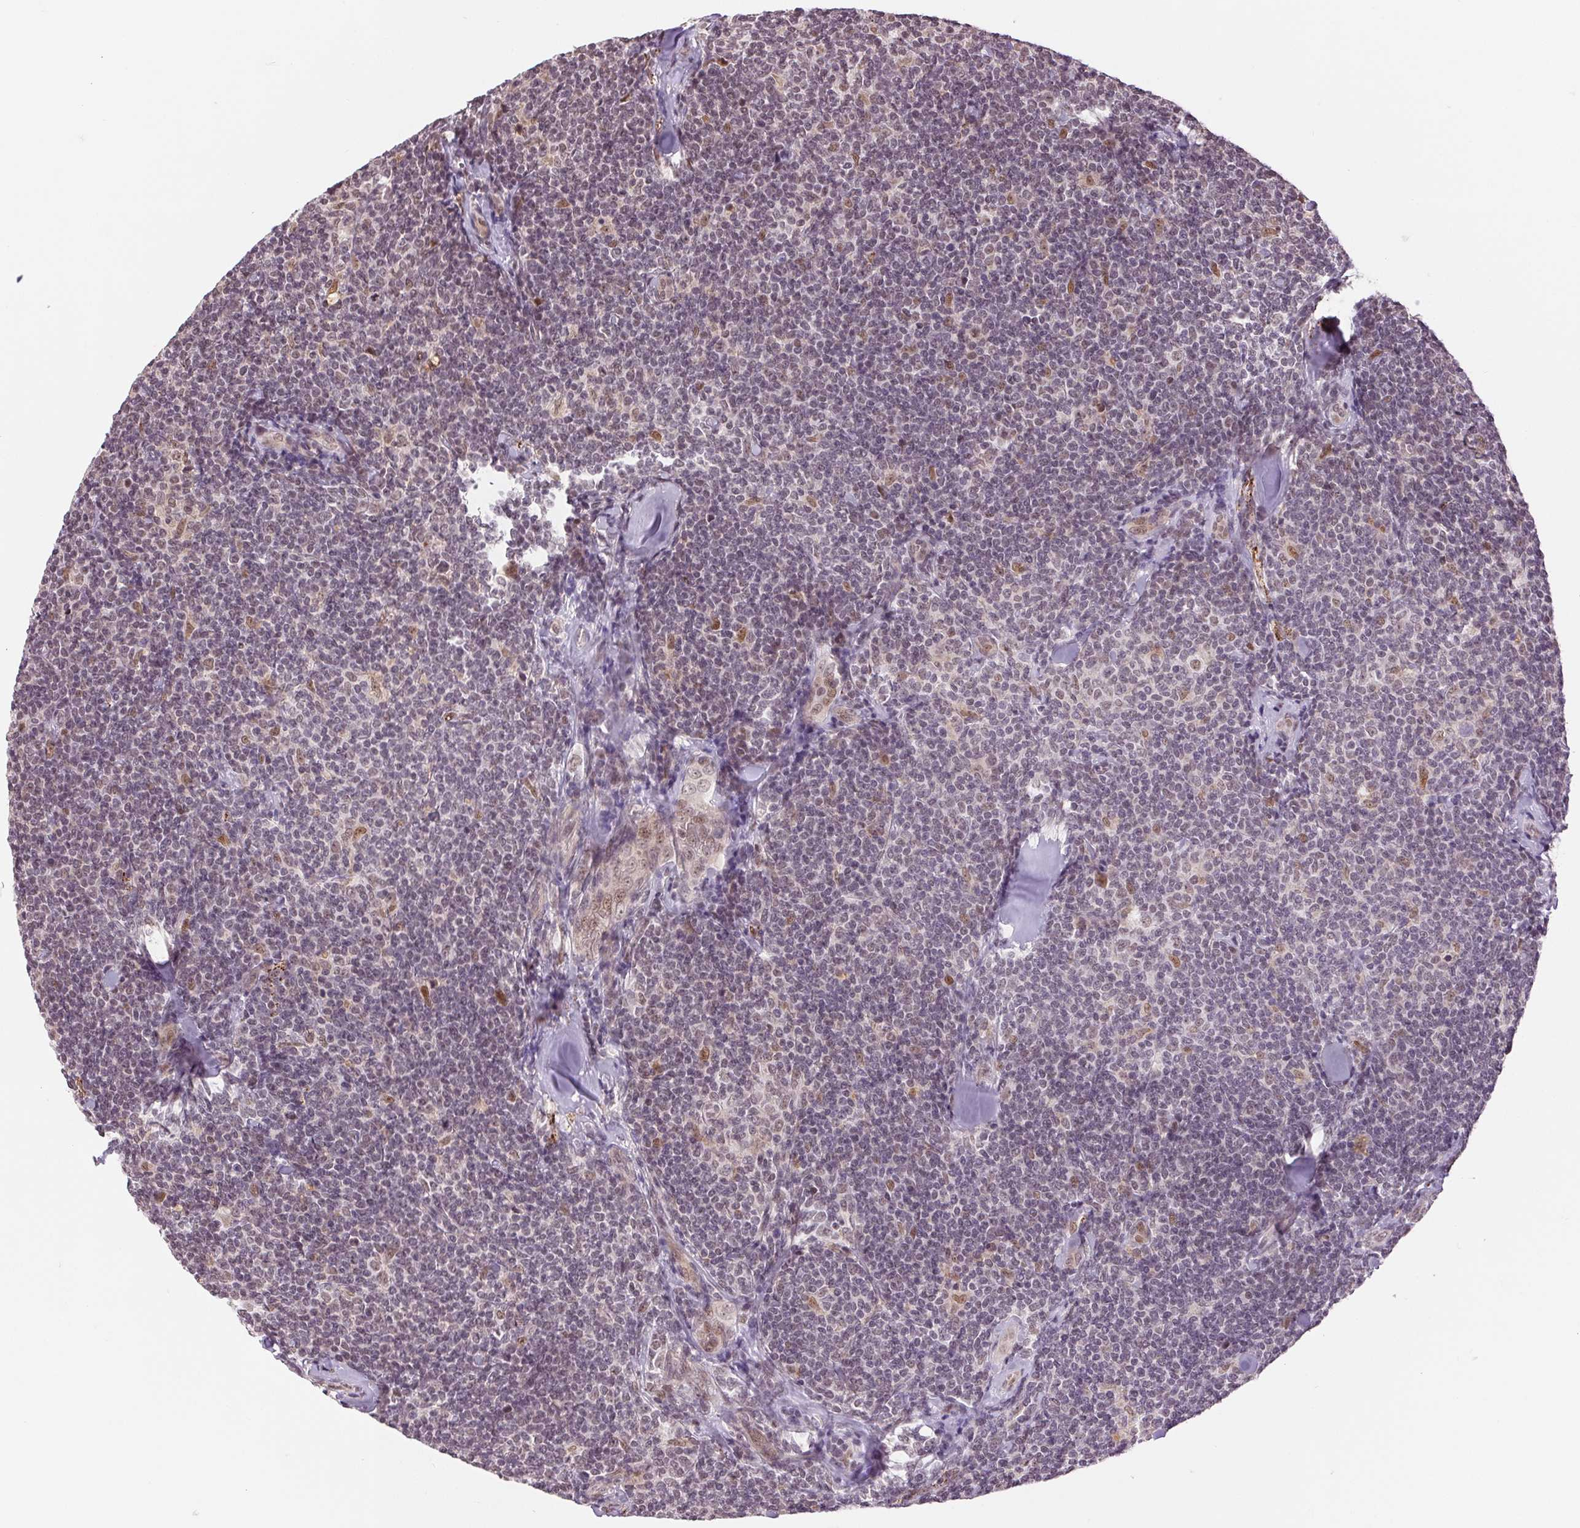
{"staining": {"intensity": "negative", "quantity": "none", "location": "none"}, "tissue": "lymphoma", "cell_type": "Tumor cells", "image_type": "cancer", "snomed": [{"axis": "morphology", "description": "Malignant lymphoma, non-Hodgkin's type, Low grade"}, {"axis": "topography", "description": "Lymph node"}], "caption": "Malignant lymphoma, non-Hodgkin's type (low-grade) was stained to show a protein in brown. There is no significant staining in tumor cells.", "gene": "GRHL3", "patient": {"sex": "female", "age": 56}}